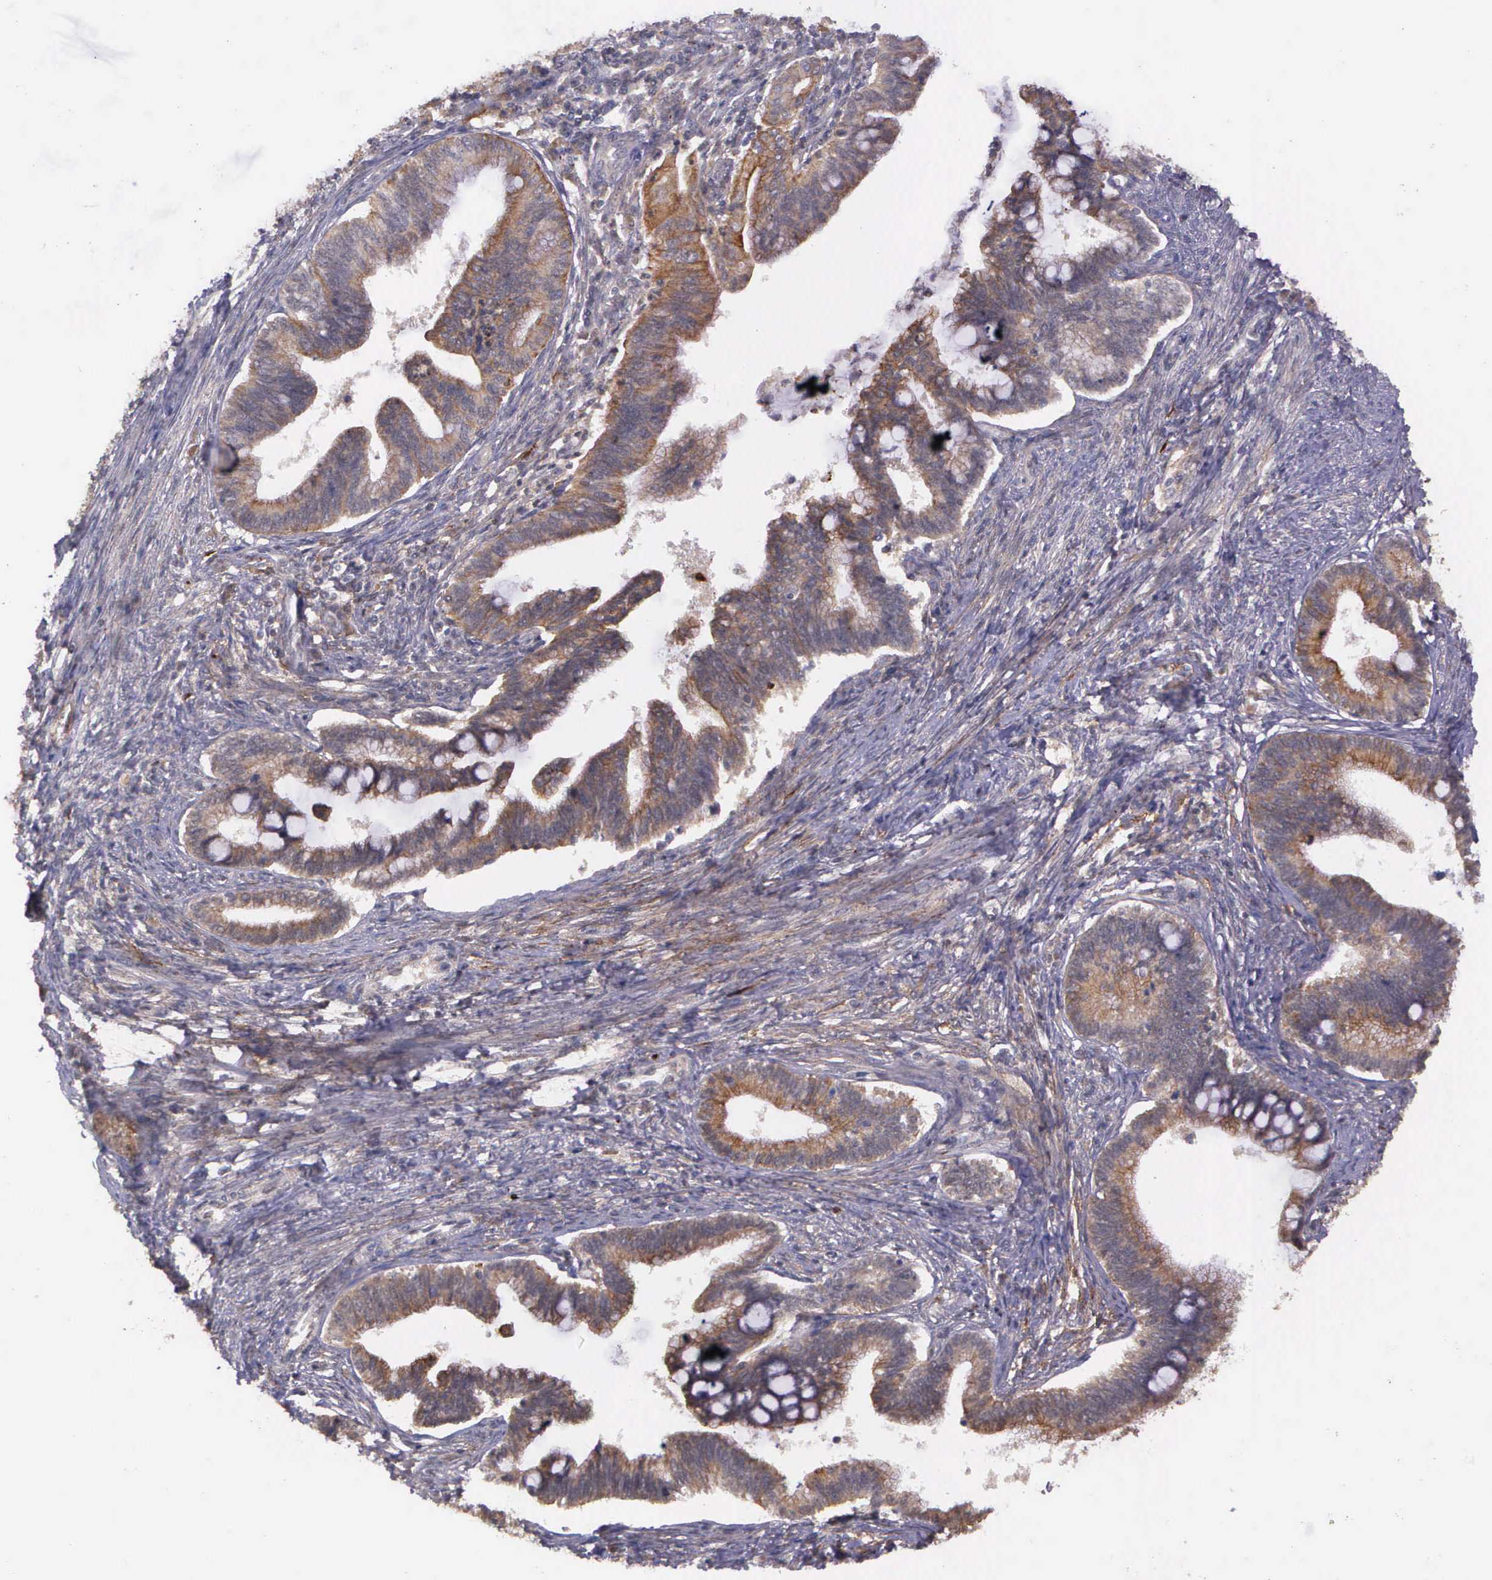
{"staining": {"intensity": "moderate", "quantity": "25%-75%", "location": "cytoplasmic/membranous"}, "tissue": "cervical cancer", "cell_type": "Tumor cells", "image_type": "cancer", "snomed": [{"axis": "morphology", "description": "Adenocarcinoma, NOS"}, {"axis": "topography", "description": "Cervix"}], "caption": "Immunohistochemical staining of cervical adenocarcinoma reveals medium levels of moderate cytoplasmic/membranous positivity in approximately 25%-75% of tumor cells. (IHC, brightfield microscopy, high magnification).", "gene": "PRICKLE3", "patient": {"sex": "female", "age": 36}}